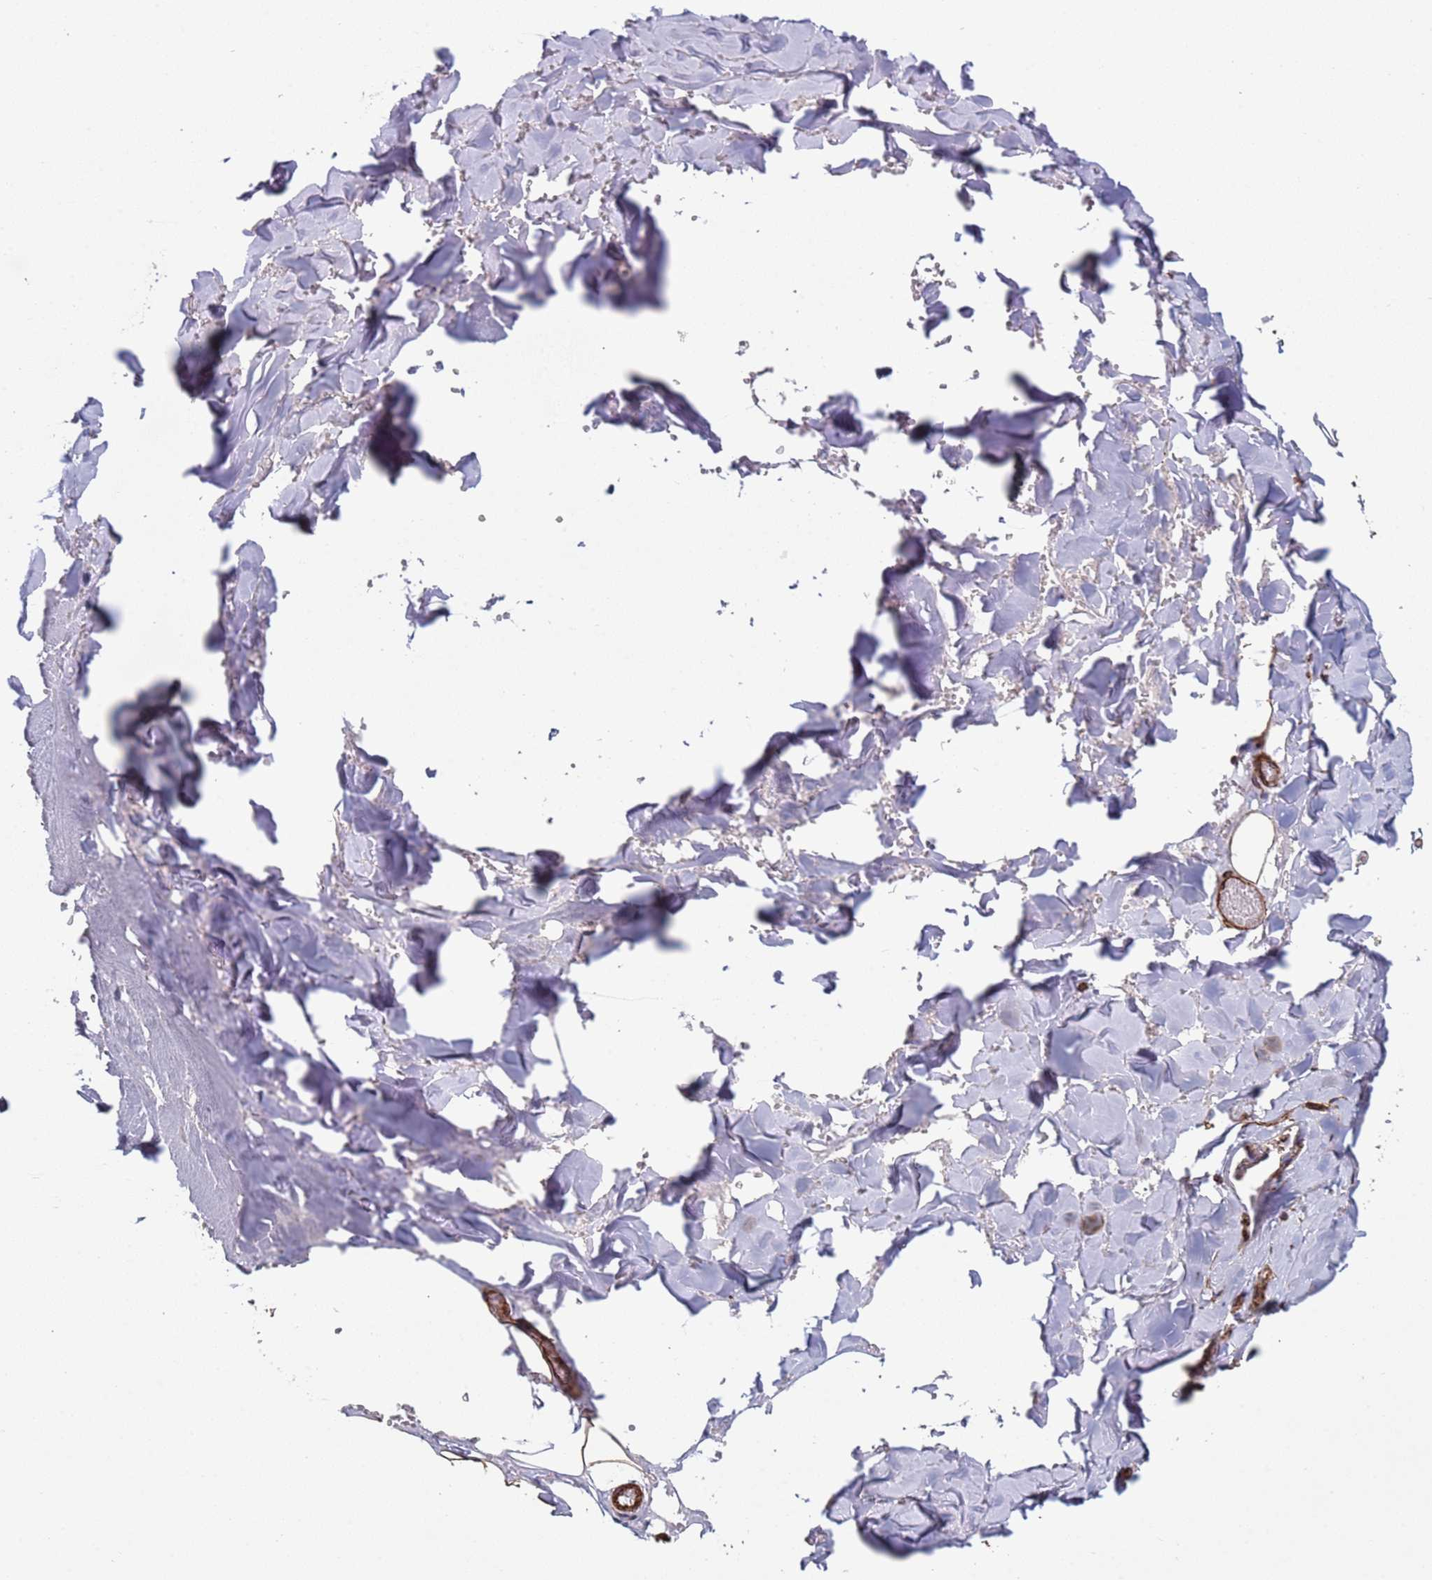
{"staining": {"intensity": "moderate", "quantity": ">75%", "location": "cytoplasmic/membranous"}, "tissue": "soft tissue", "cell_type": "Chondrocytes", "image_type": "normal", "snomed": [{"axis": "morphology", "description": "Normal tissue, NOS"}, {"axis": "topography", "description": "Salivary gland"}, {"axis": "topography", "description": "Peripheral nerve tissue"}], "caption": "This is a micrograph of immunohistochemistry (IHC) staining of unremarkable soft tissue, which shows moderate staining in the cytoplasmic/membranous of chondrocytes.", "gene": "GASK1A", "patient": {"sex": "male", "age": 38}}